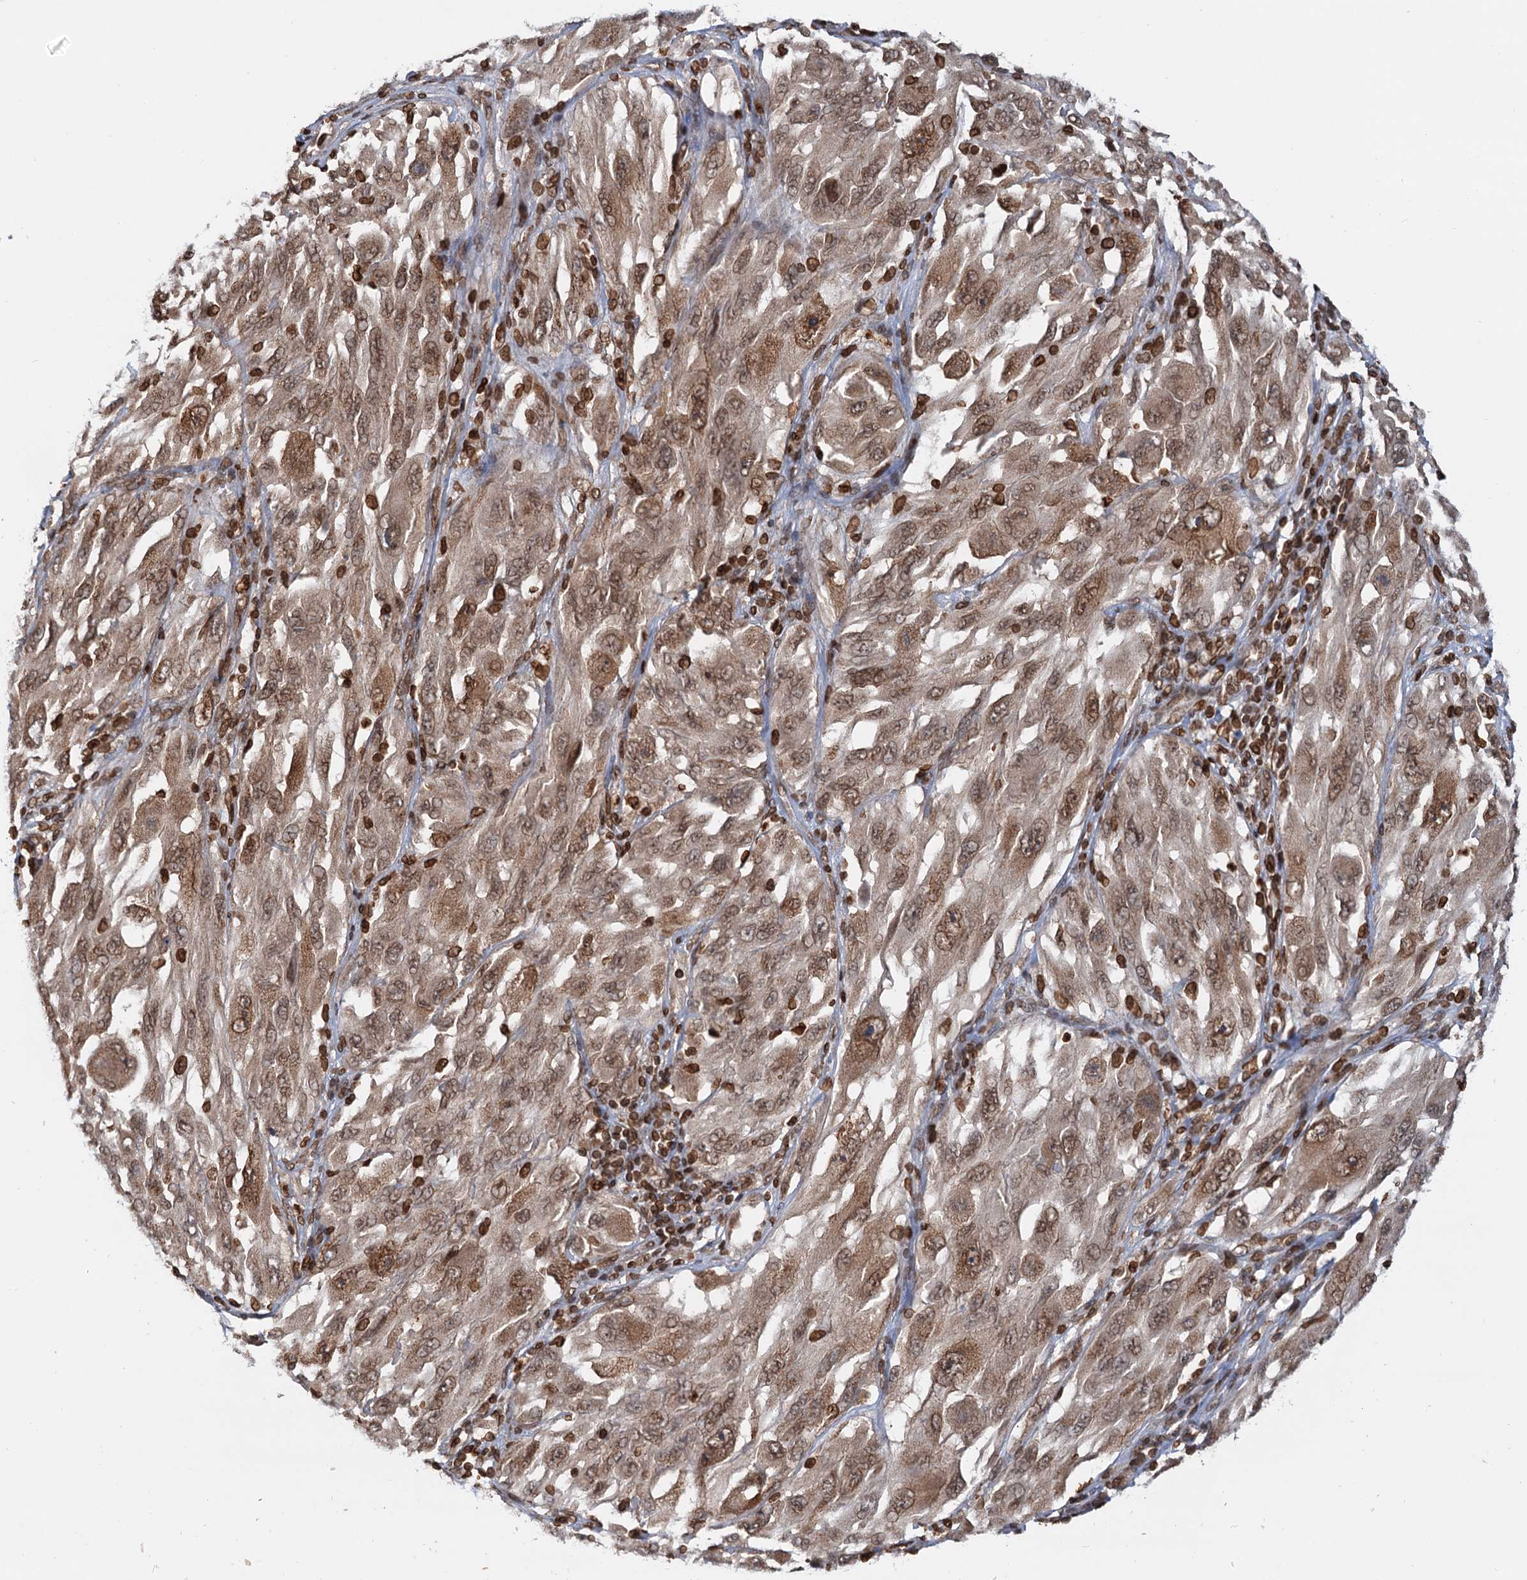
{"staining": {"intensity": "moderate", "quantity": ">75%", "location": "nuclear"}, "tissue": "melanoma", "cell_type": "Tumor cells", "image_type": "cancer", "snomed": [{"axis": "morphology", "description": "Malignant melanoma, NOS"}, {"axis": "topography", "description": "Skin"}], "caption": "About >75% of tumor cells in human malignant melanoma show moderate nuclear protein staining as visualized by brown immunohistochemical staining.", "gene": "ZC3H13", "patient": {"sex": "female", "age": 91}}